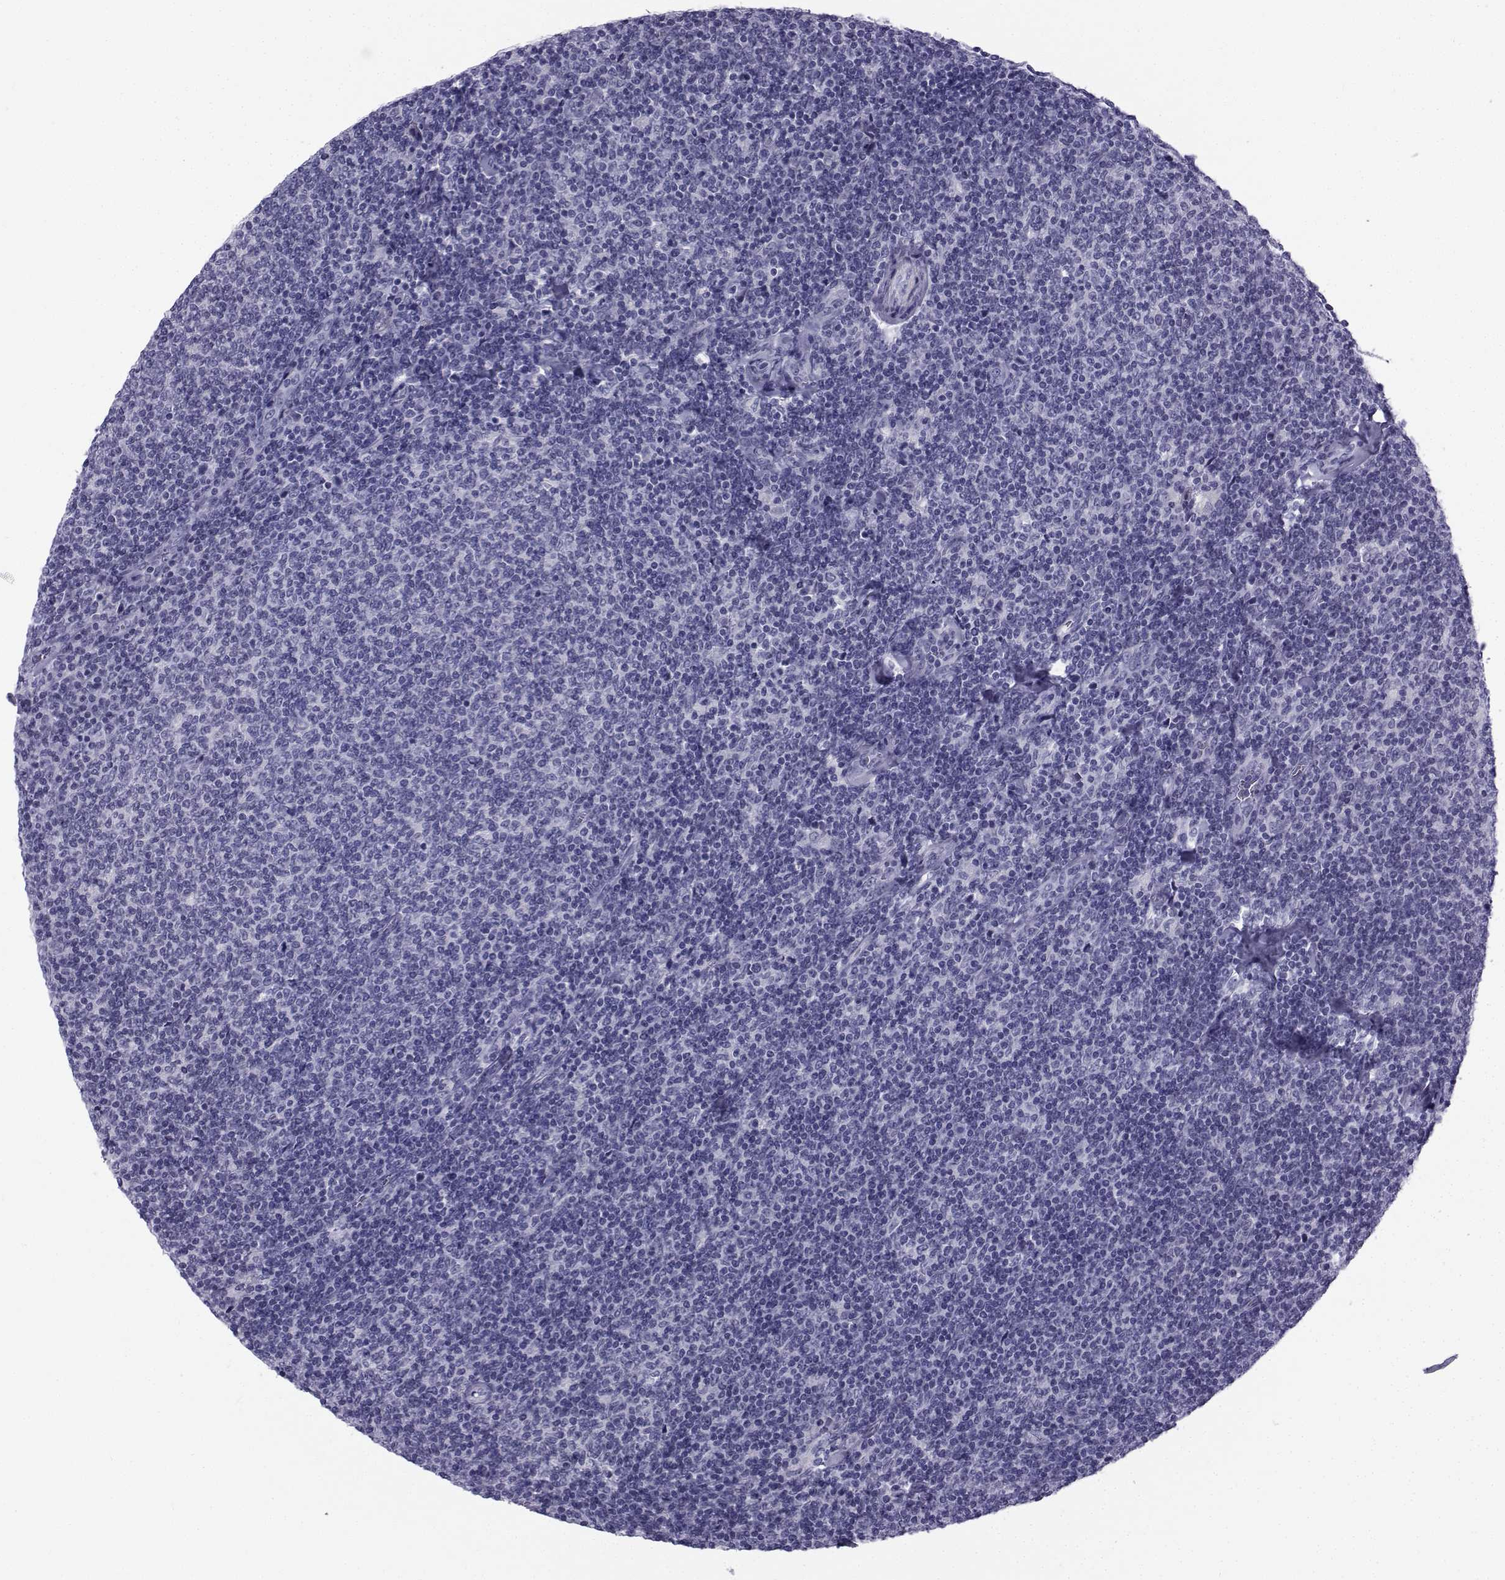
{"staining": {"intensity": "negative", "quantity": "none", "location": "none"}, "tissue": "lymphoma", "cell_type": "Tumor cells", "image_type": "cancer", "snomed": [{"axis": "morphology", "description": "Malignant lymphoma, non-Hodgkin's type, Low grade"}, {"axis": "topography", "description": "Lymph node"}], "caption": "Immunohistochemistry micrograph of human malignant lymphoma, non-Hodgkin's type (low-grade) stained for a protein (brown), which displays no staining in tumor cells.", "gene": "SPANXD", "patient": {"sex": "male", "age": 52}}